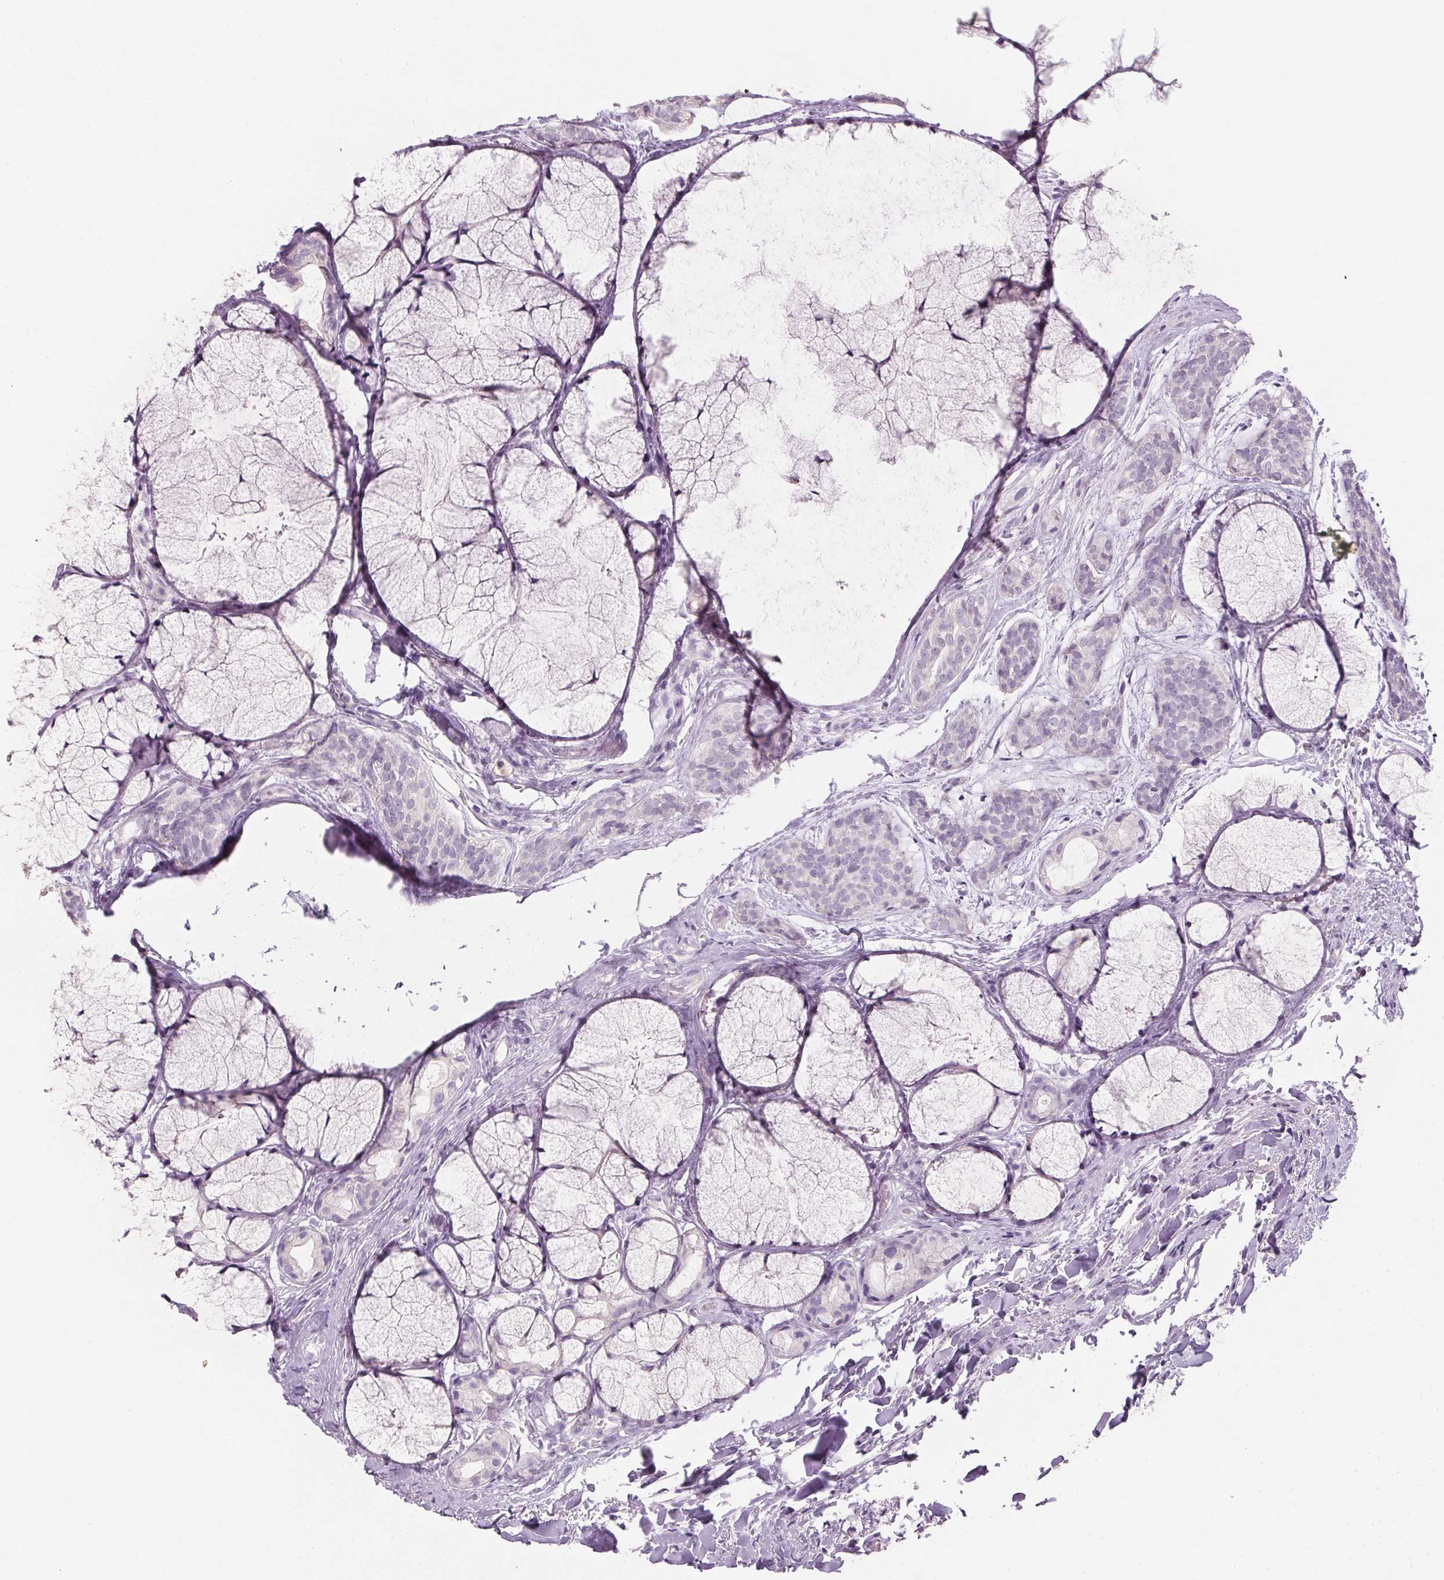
{"staining": {"intensity": "negative", "quantity": "none", "location": "none"}, "tissue": "head and neck cancer", "cell_type": "Tumor cells", "image_type": "cancer", "snomed": [{"axis": "morphology", "description": "Adenocarcinoma, NOS"}, {"axis": "topography", "description": "Head-Neck"}], "caption": "Immunohistochemistry (IHC) of head and neck cancer reveals no expression in tumor cells.", "gene": "HSD17B1", "patient": {"sex": "male", "age": 66}}